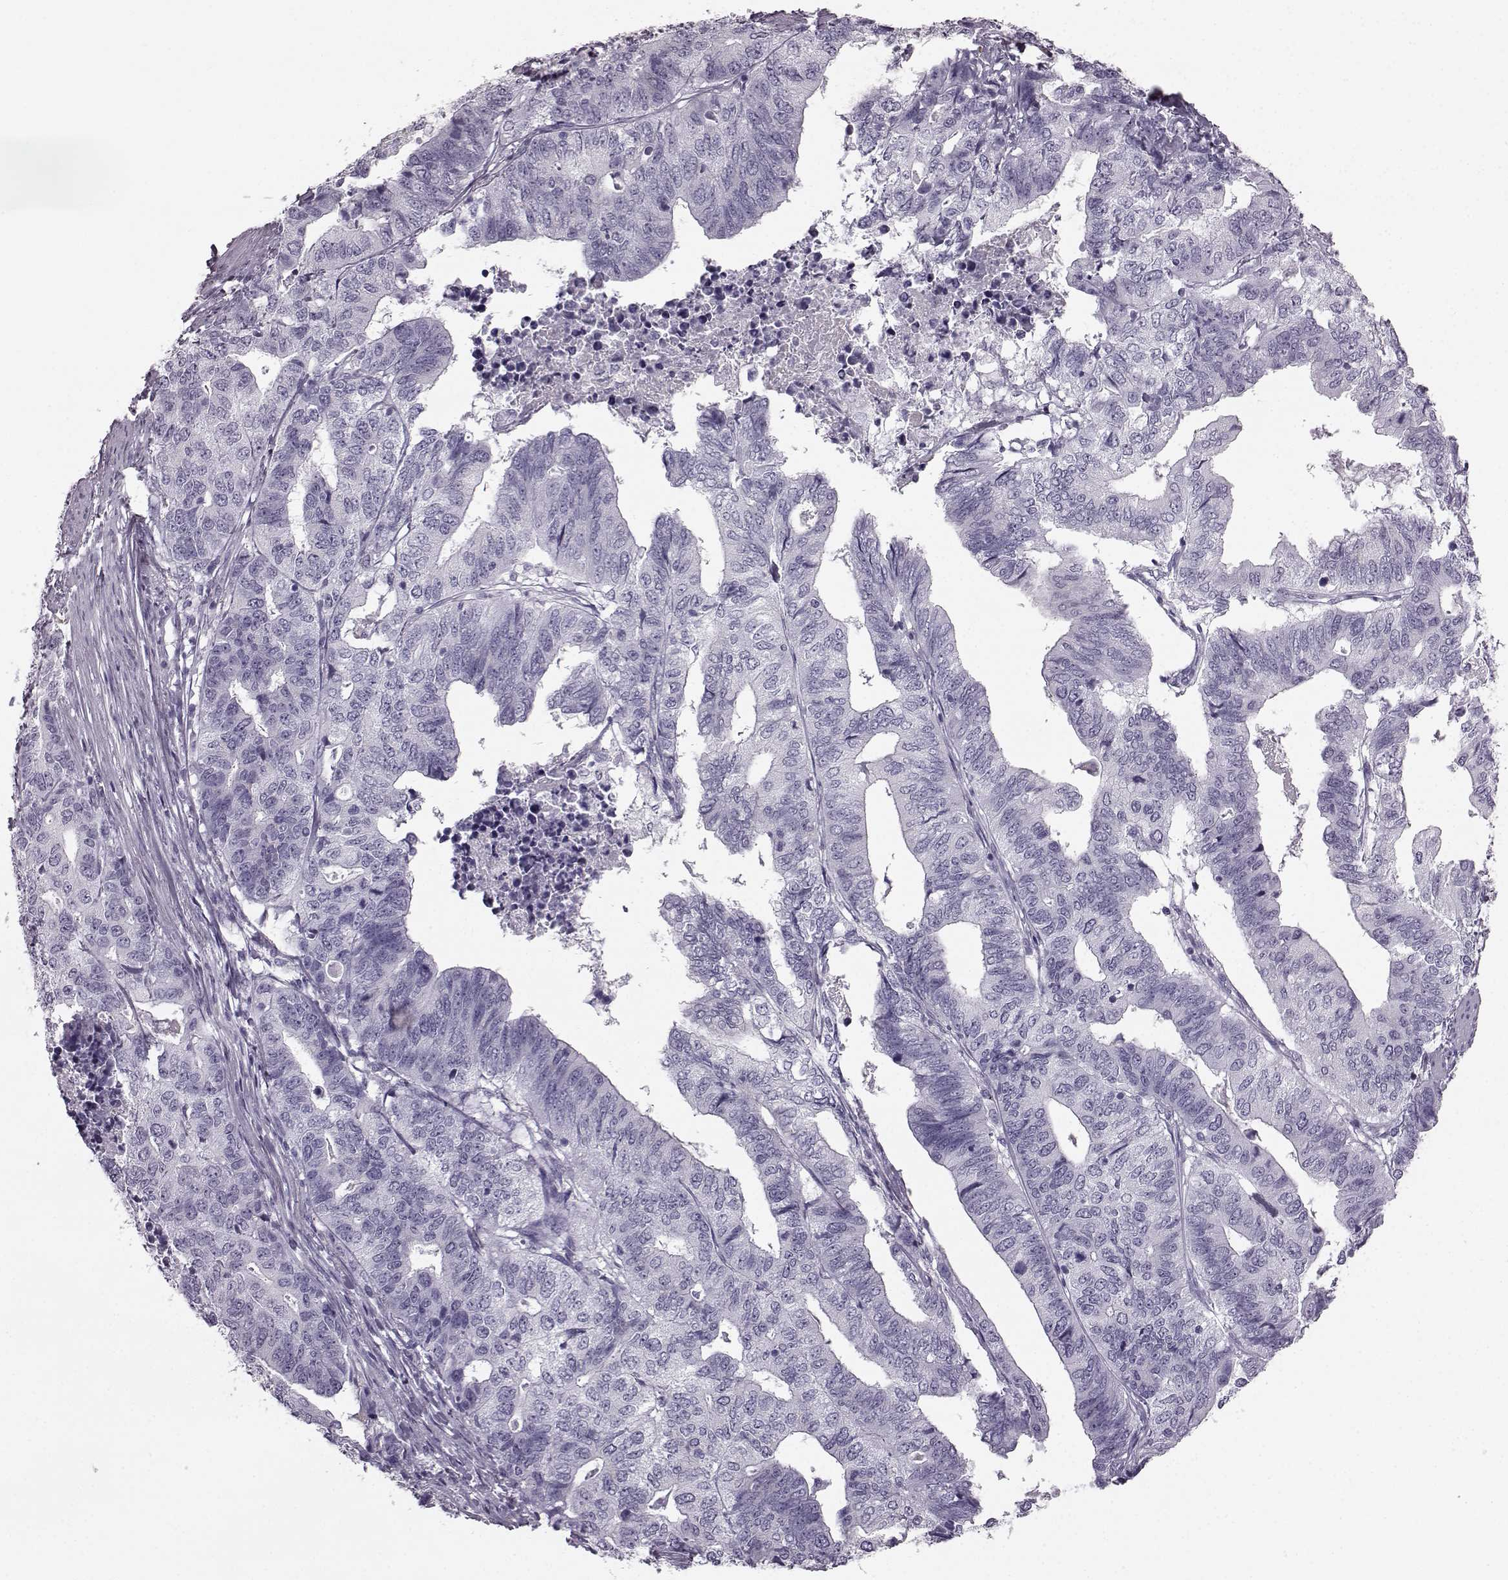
{"staining": {"intensity": "negative", "quantity": "none", "location": "none"}, "tissue": "stomach cancer", "cell_type": "Tumor cells", "image_type": "cancer", "snomed": [{"axis": "morphology", "description": "Adenocarcinoma, NOS"}, {"axis": "topography", "description": "Stomach, upper"}], "caption": "This is an IHC micrograph of human adenocarcinoma (stomach). There is no positivity in tumor cells.", "gene": "JSRP1", "patient": {"sex": "female", "age": 67}}